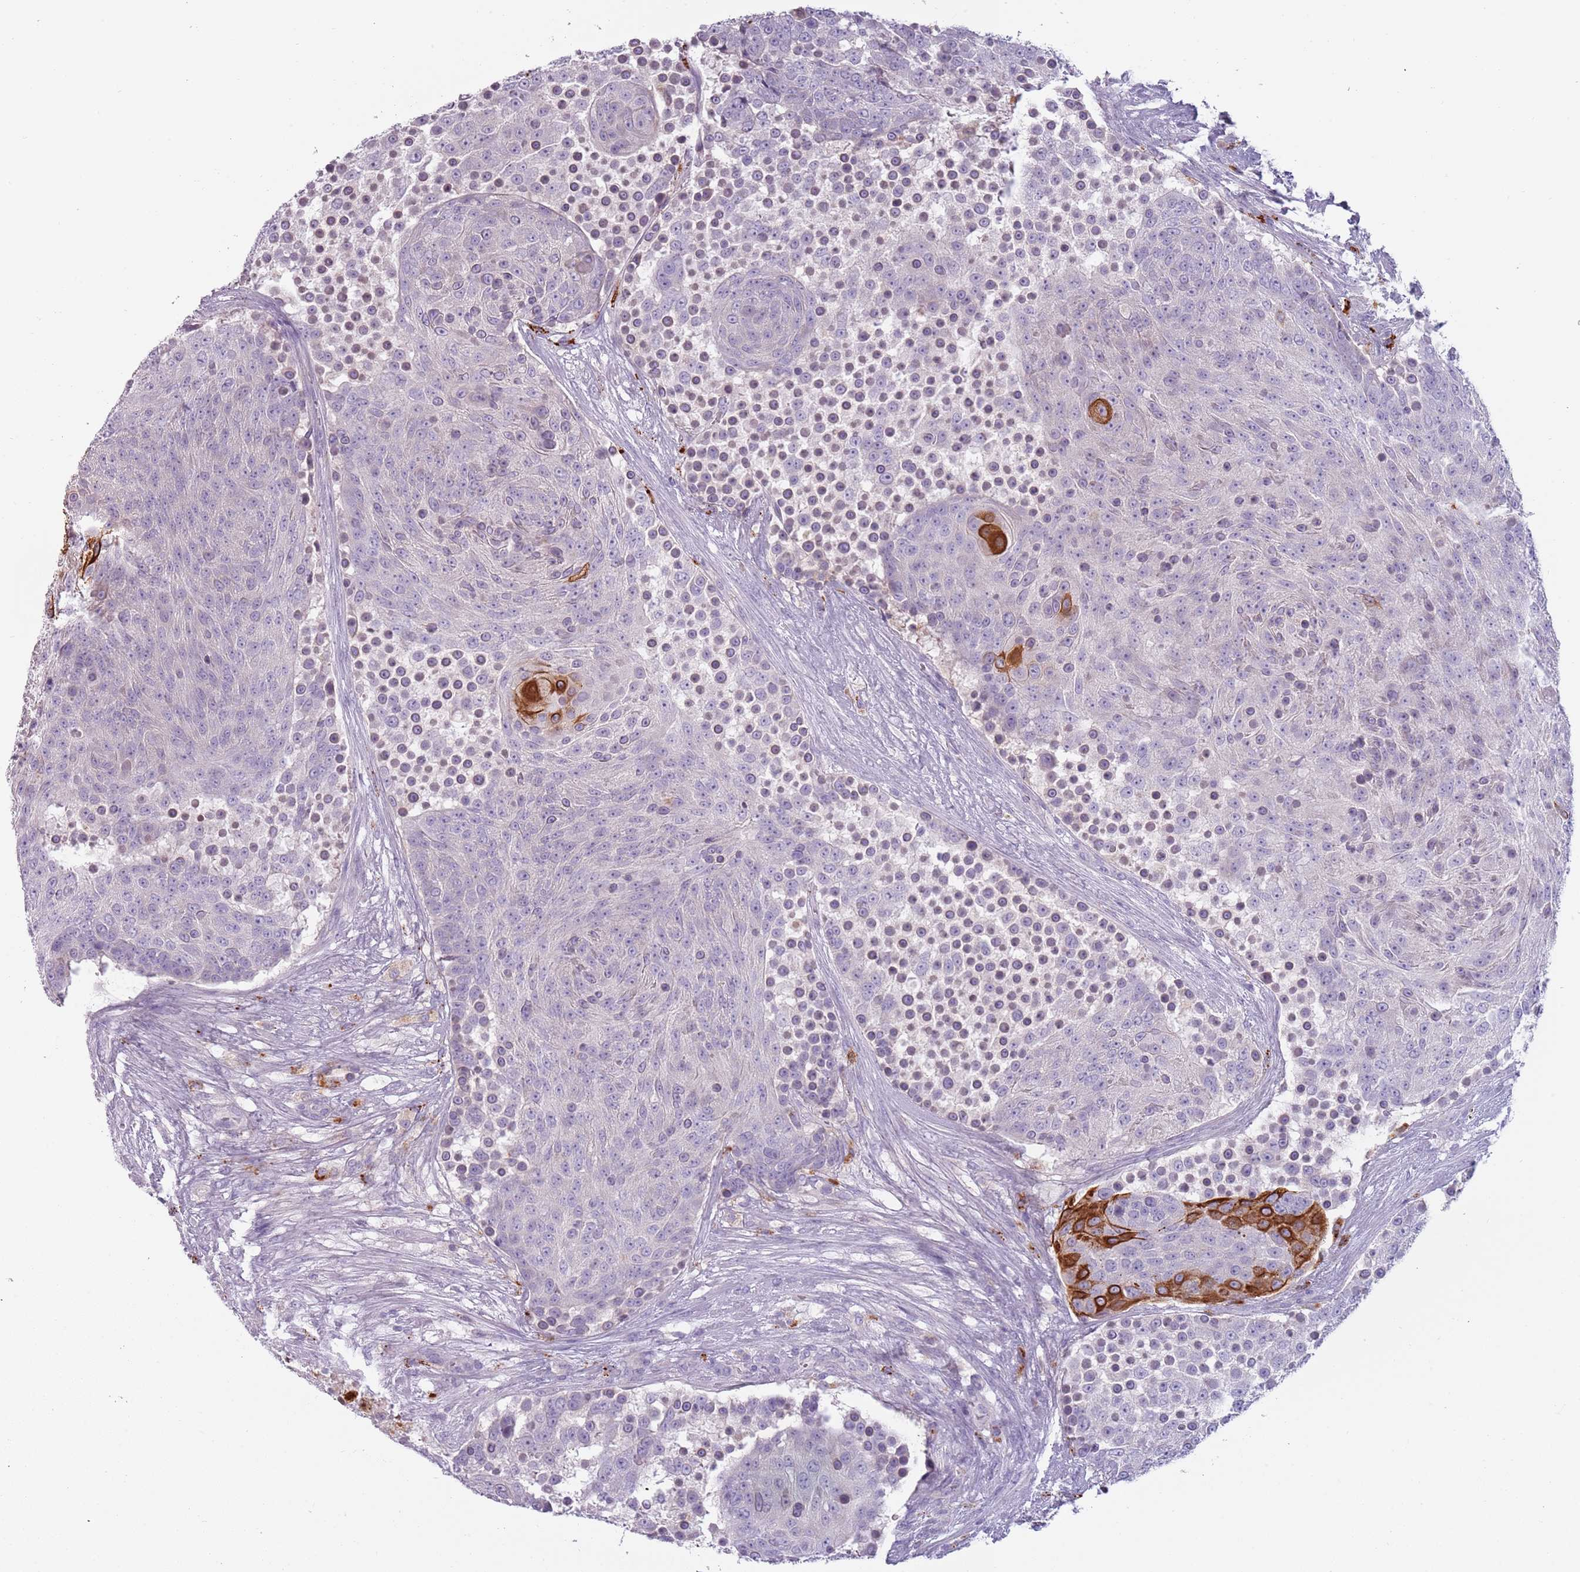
{"staining": {"intensity": "strong", "quantity": "<25%", "location": "cytoplasmic/membranous"}, "tissue": "urothelial cancer", "cell_type": "Tumor cells", "image_type": "cancer", "snomed": [{"axis": "morphology", "description": "Urothelial carcinoma, High grade"}, {"axis": "topography", "description": "Urinary bladder"}], "caption": "Immunohistochemistry of human urothelial cancer displays medium levels of strong cytoplasmic/membranous expression in approximately <25% of tumor cells. The staining was performed using DAB (3,3'-diaminobenzidine) to visualize the protein expression in brown, while the nuclei were stained in blue with hematoxylin (Magnification: 20x).", "gene": "NWD2", "patient": {"sex": "female", "age": 63}}